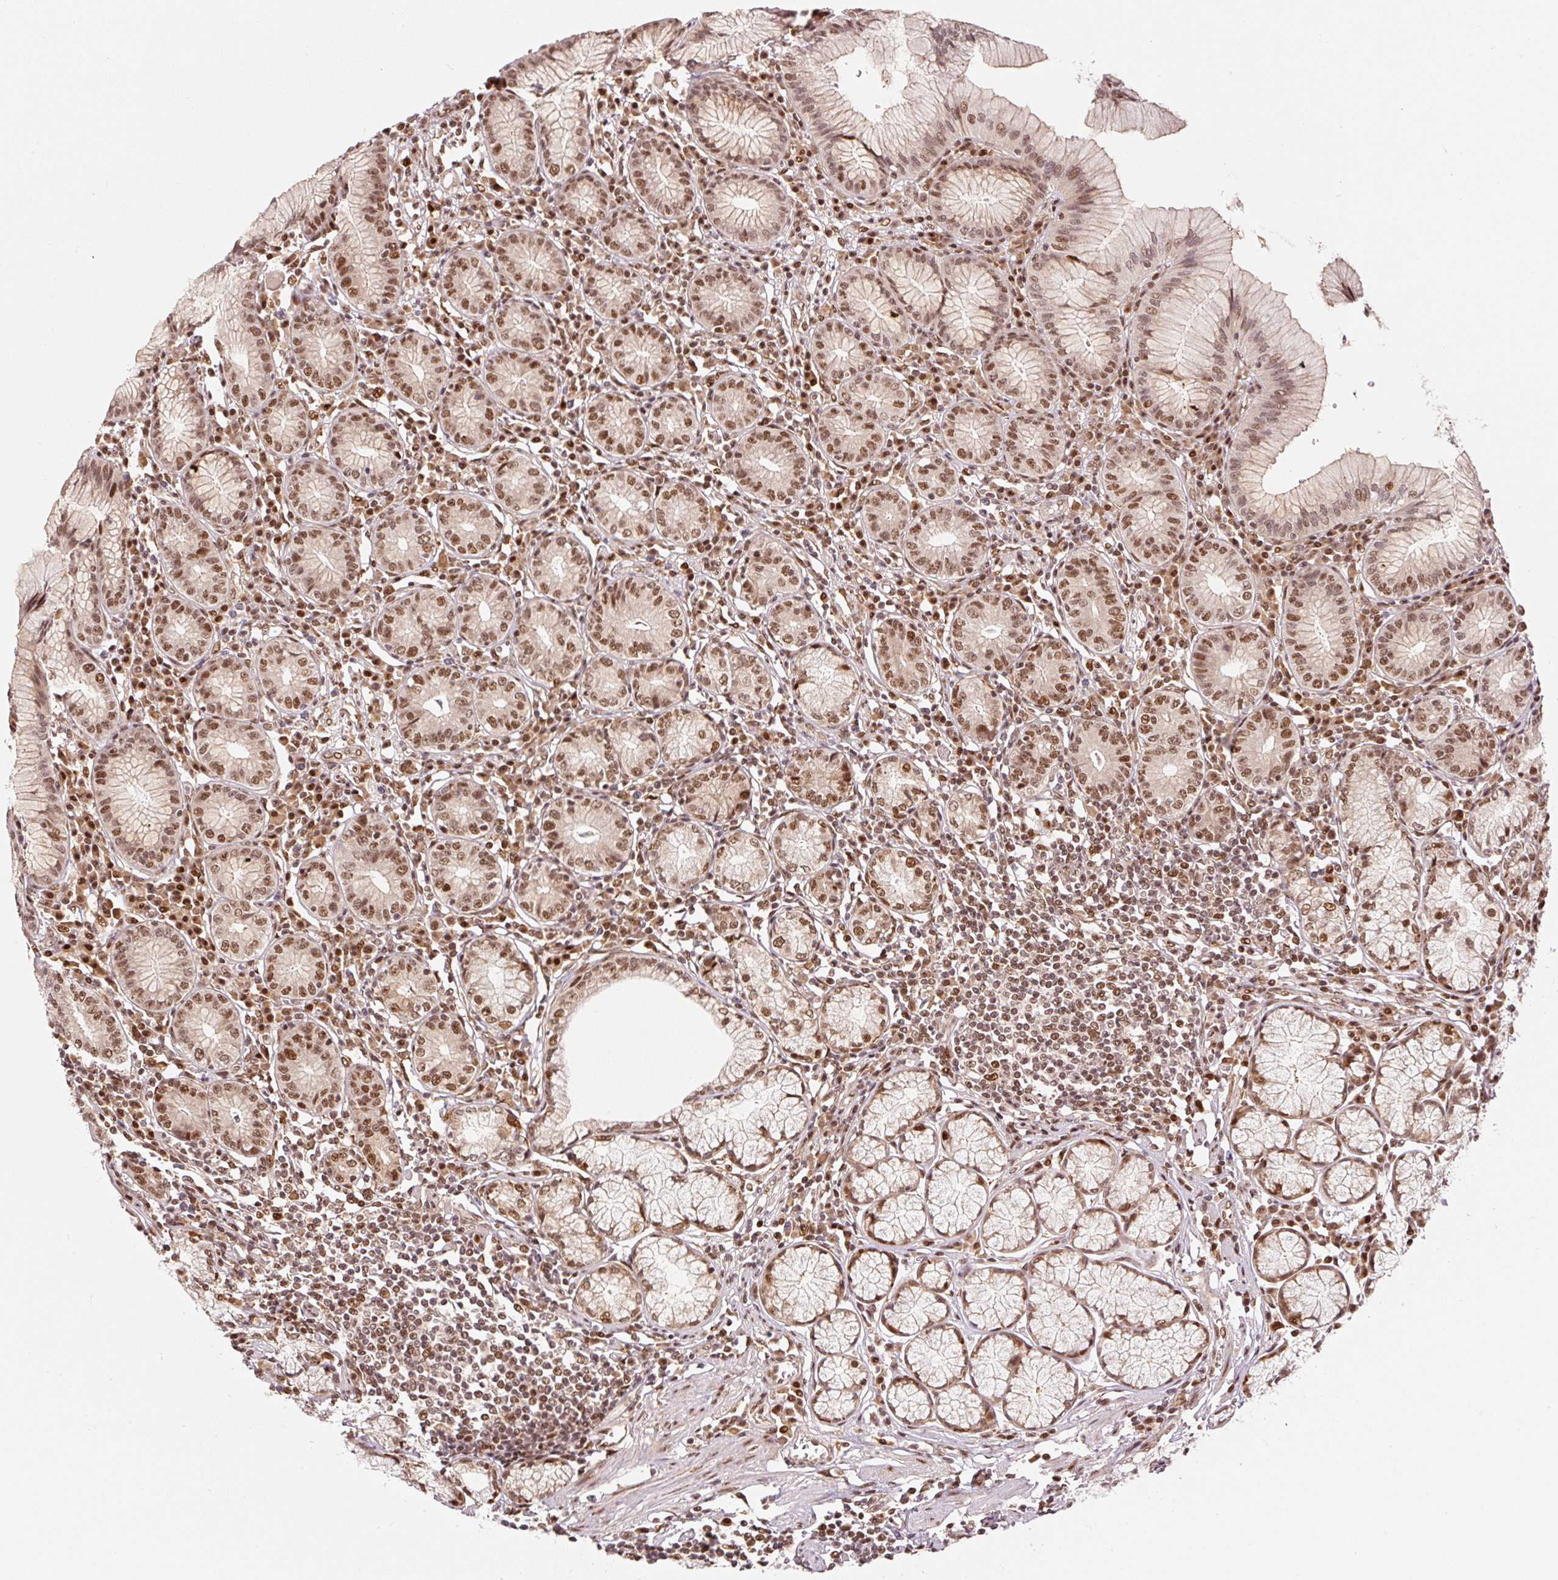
{"staining": {"intensity": "strong", "quantity": ">75%", "location": "nuclear"}, "tissue": "stomach", "cell_type": "Glandular cells", "image_type": "normal", "snomed": [{"axis": "morphology", "description": "Normal tissue, NOS"}, {"axis": "topography", "description": "Stomach"}], "caption": "This is a micrograph of immunohistochemistry (IHC) staining of benign stomach, which shows strong expression in the nuclear of glandular cells.", "gene": "INTS8", "patient": {"sex": "male", "age": 55}}